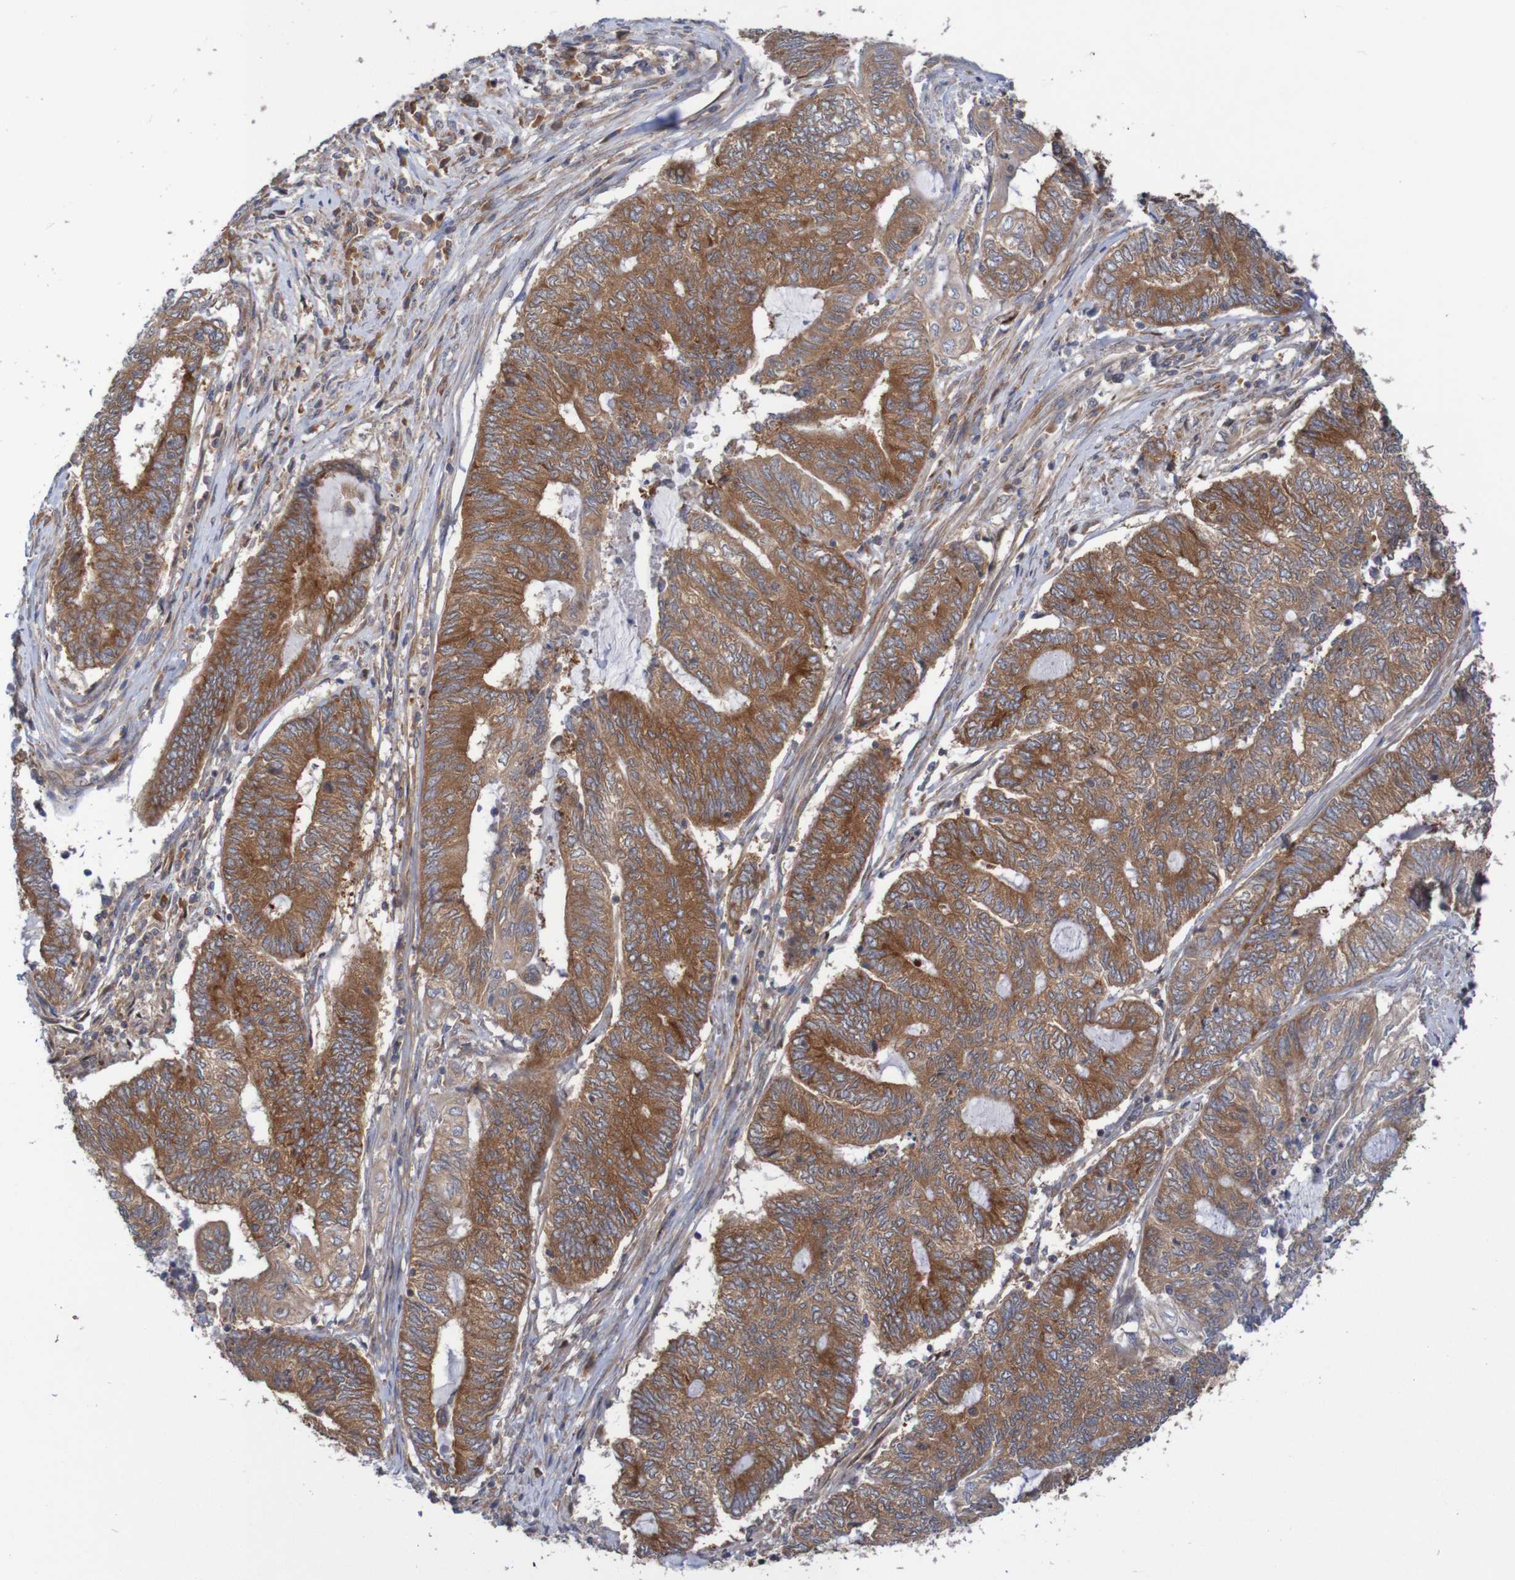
{"staining": {"intensity": "strong", "quantity": ">75%", "location": "cytoplasmic/membranous"}, "tissue": "endometrial cancer", "cell_type": "Tumor cells", "image_type": "cancer", "snomed": [{"axis": "morphology", "description": "Adenocarcinoma, NOS"}, {"axis": "topography", "description": "Uterus"}, {"axis": "topography", "description": "Endometrium"}], "caption": "Endometrial adenocarcinoma was stained to show a protein in brown. There is high levels of strong cytoplasmic/membranous positivity in approximately >75% of tumor cells.", "gene": "LRRC47", "patient": {"sex": "female", "age": 70}}